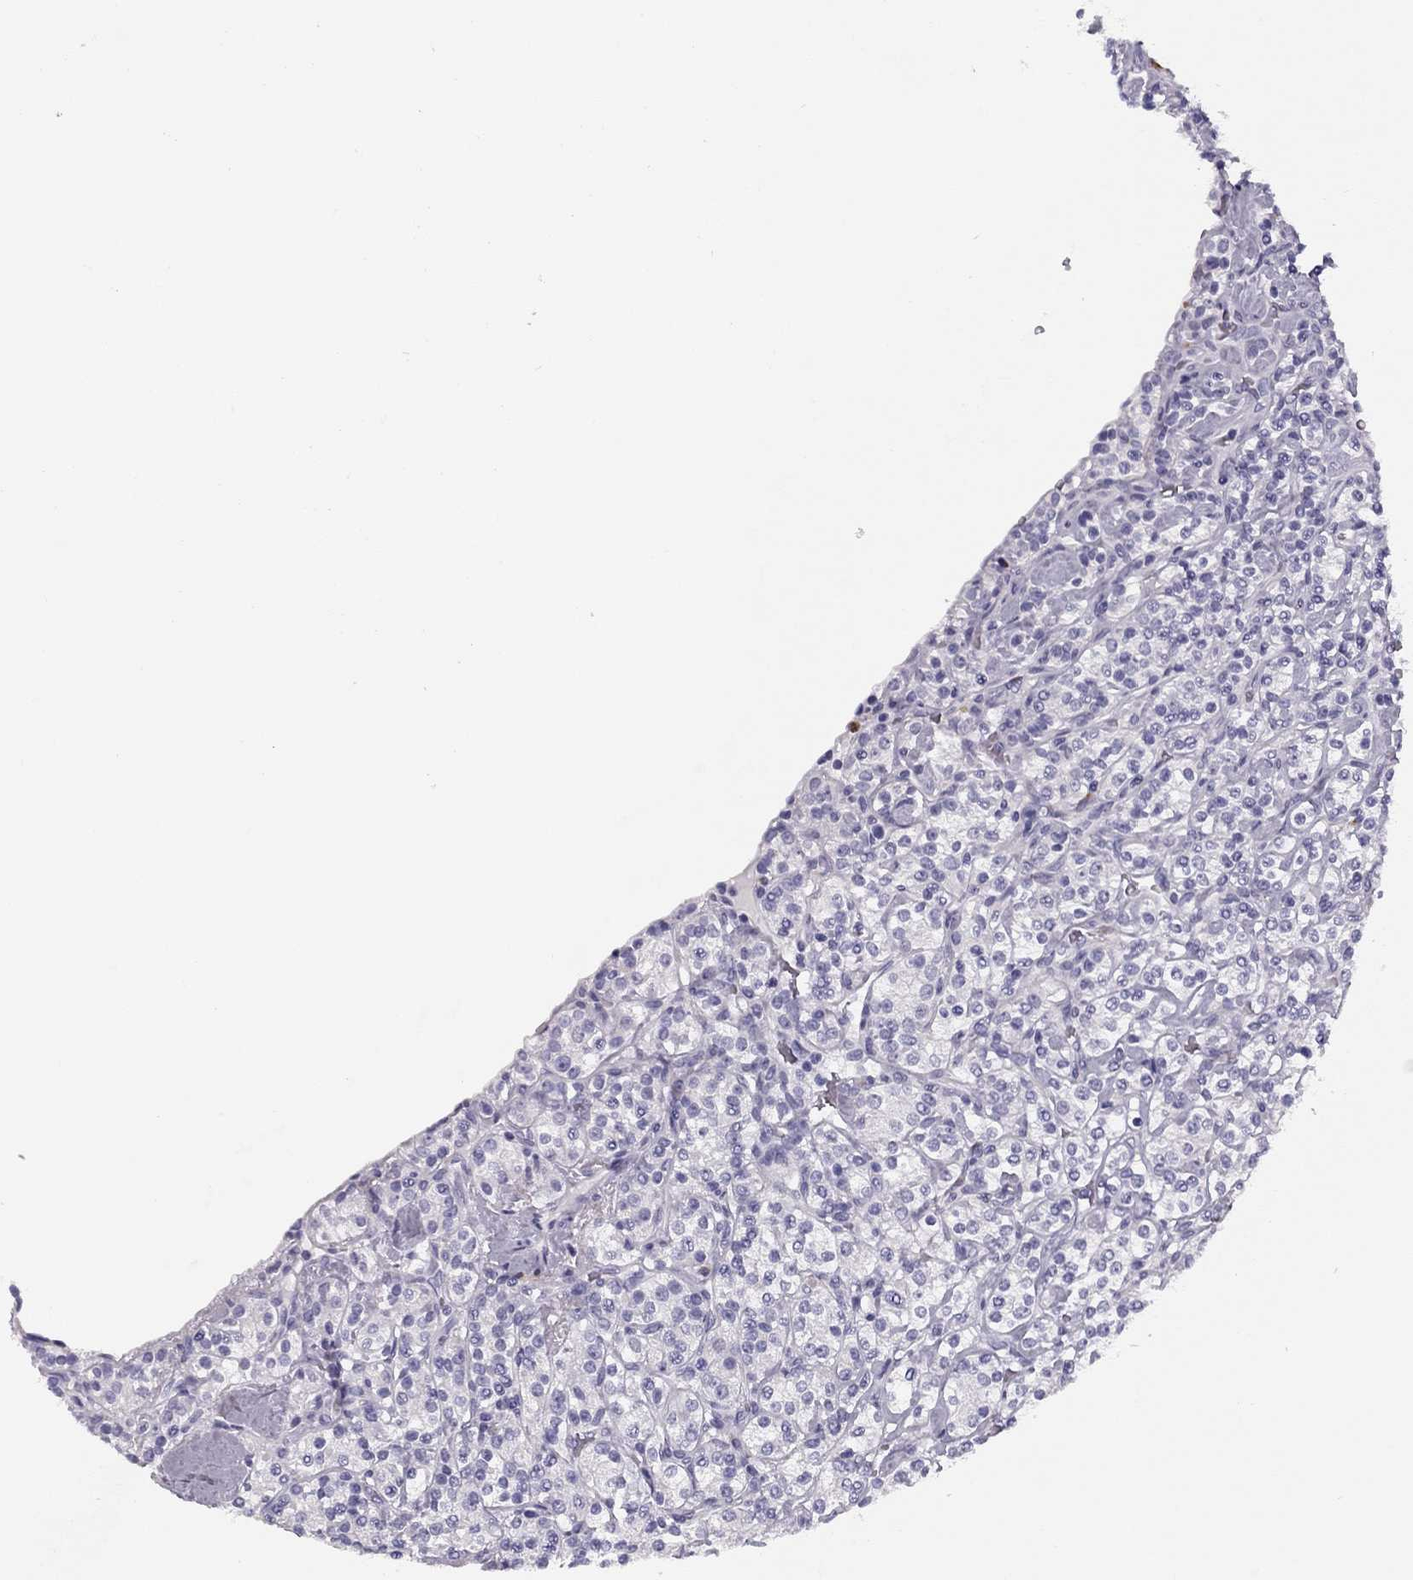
{"staining": {"intensity": "negative", "quantity": "none", "location": "none"}, "tissue": "renal cancer", "cell_type": "Tumor cells", "image_type": "cancer", "snomed": [{"axis": "morphology", "description": "Adenocarcinoma, NOS"}, {"axis": "topography", "description": "Kidney"}], "caption": "DAB (3,3'-diaminobenzidine) immunohistochemical staining of adenocarcinoma (renal) reveals no significant positivity in tumor cells.", "gene": "MC5R", "patient": {"sex": "male", "age": 77}}